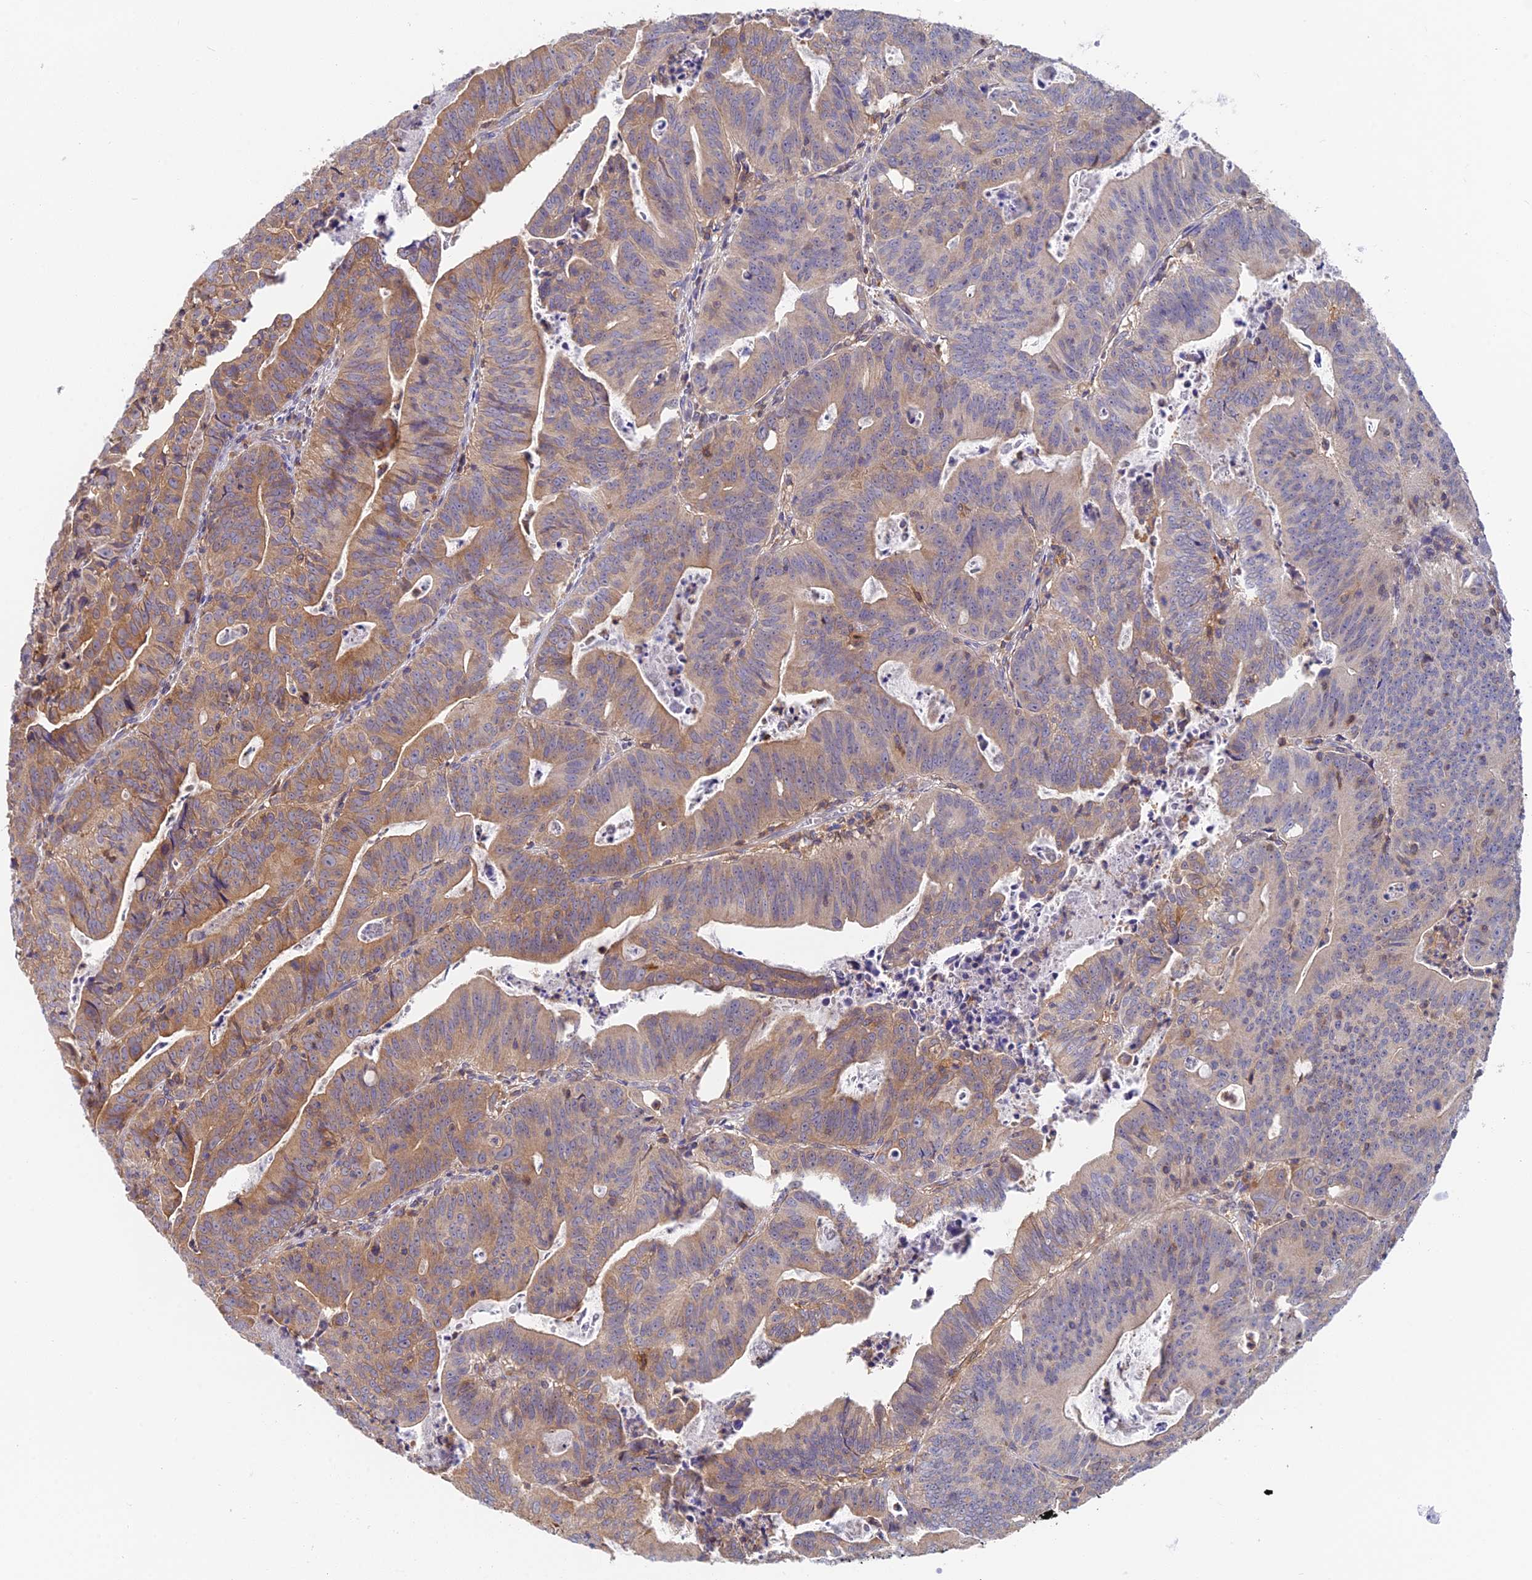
{"staining": {"intensity": "moderate", "quantity": "25%-75%", "location": "cytoplasmic/membranous"}, "tissue": "colorectal cancer", "cell_type": "Tumor cells", "image_type": "cancer", "snomed": [{"axis": "morphology", "description": "Adenocarcinoma, NOS"}, {"axis": "topography", "description": "Rectum"}], "caption": "An image showing moderate cytoplasmic/membranous positivity in about 25%-75% of tumor cells in colorectal cancer (adenocarcinoma), as visualized by brown immunohistochemical staining.", "gene": "IPO5", "patient": {"sex": "male", "age": 69}}